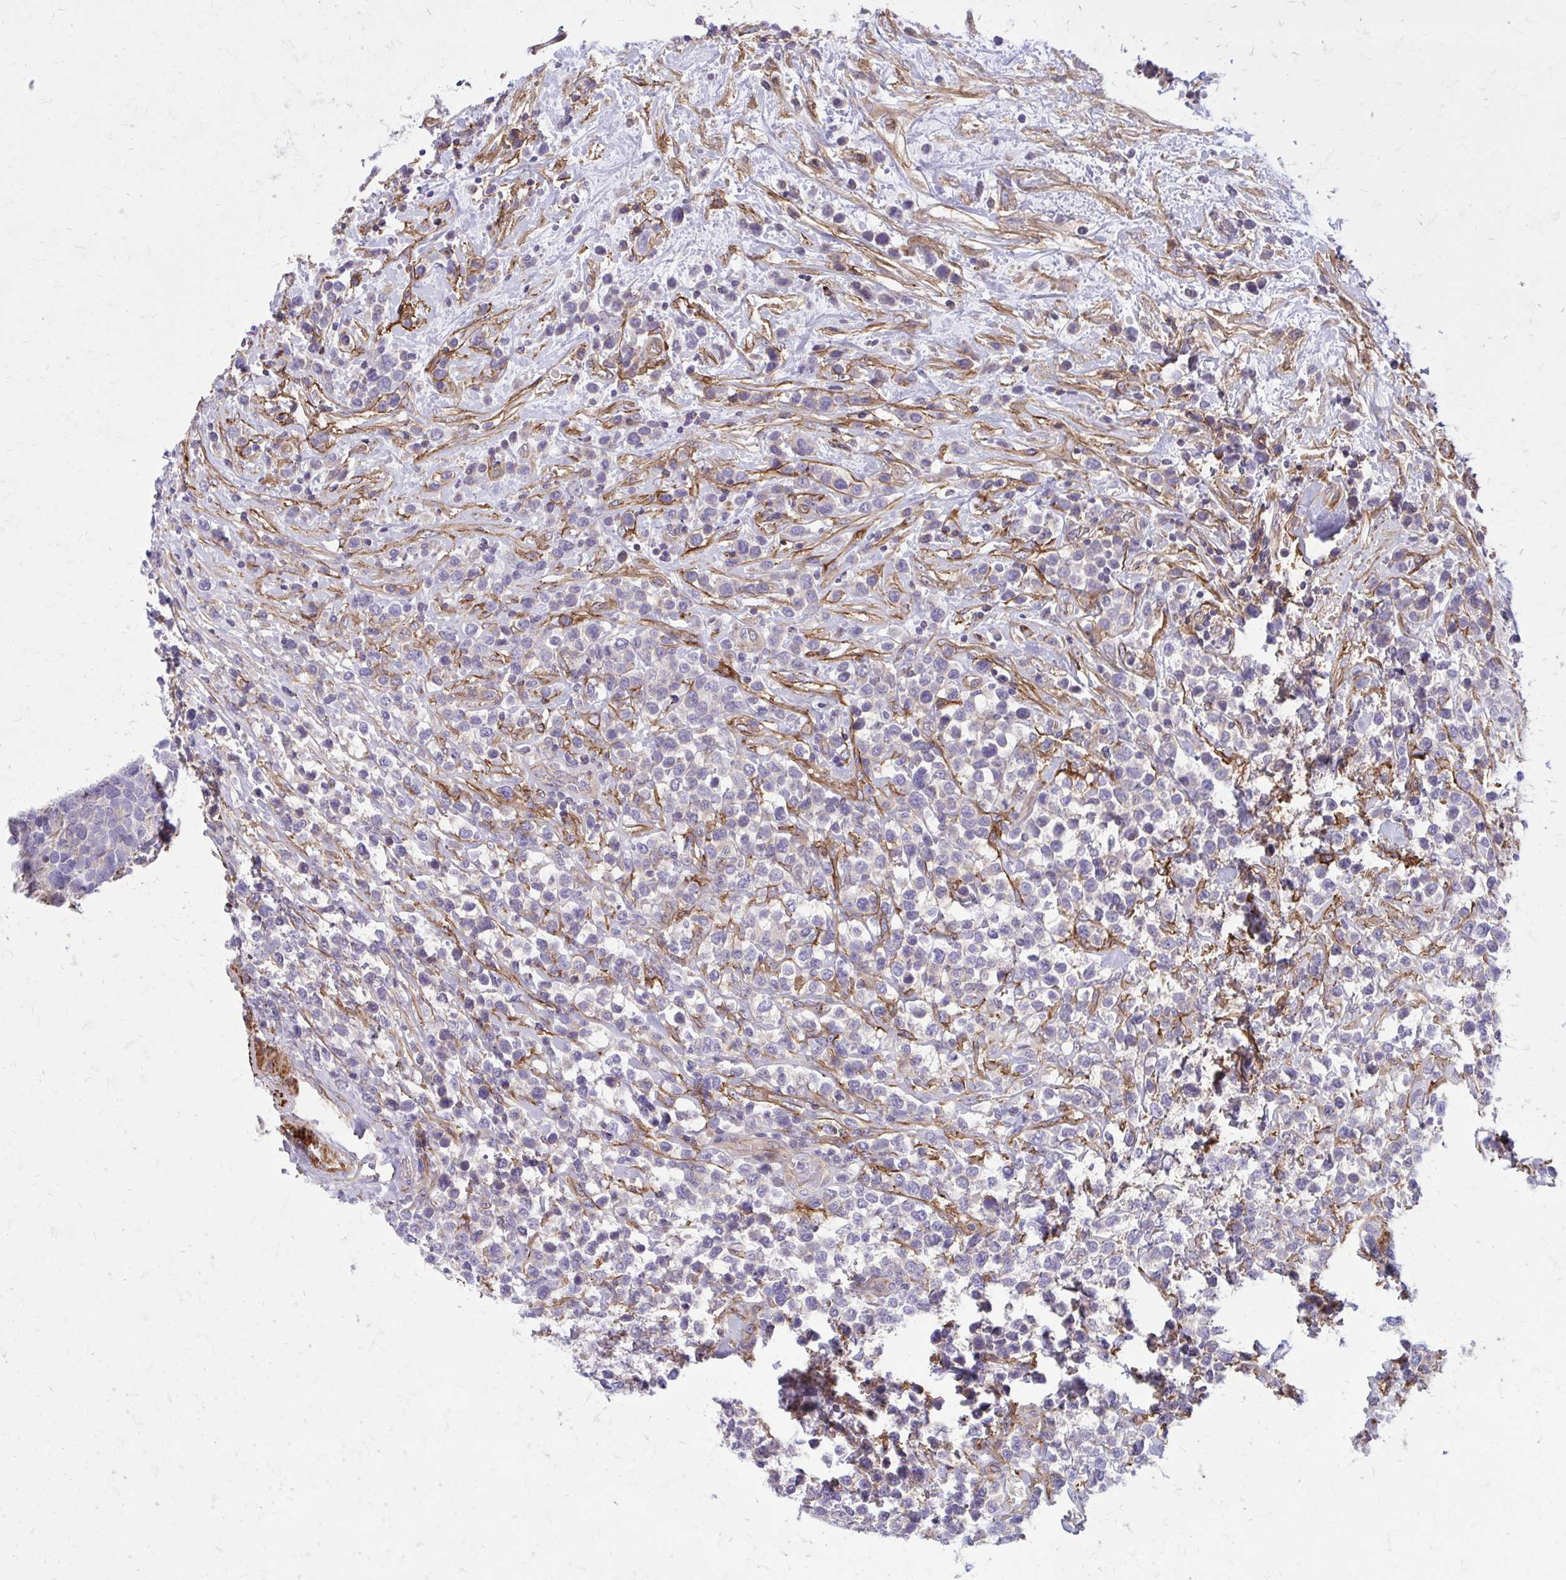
{"staining": {"intensity": "negative", "quantity": "none", "location": "none"}, "tissue": "lymphoma", "cell_type": "Tumor cells", "image_type": "cancer", "snomed": [{"axis": "morphology", "description": "Malignant lymphoma, non-Hodgkin's type, High grade"}, {"axis": "topography", "description": "Soft tissue"}], "caption": "The image exhibits no staining of tumor cells in lymphoma.", "gene": "FAP", "patient": {"sex": "female", "age": 56}}